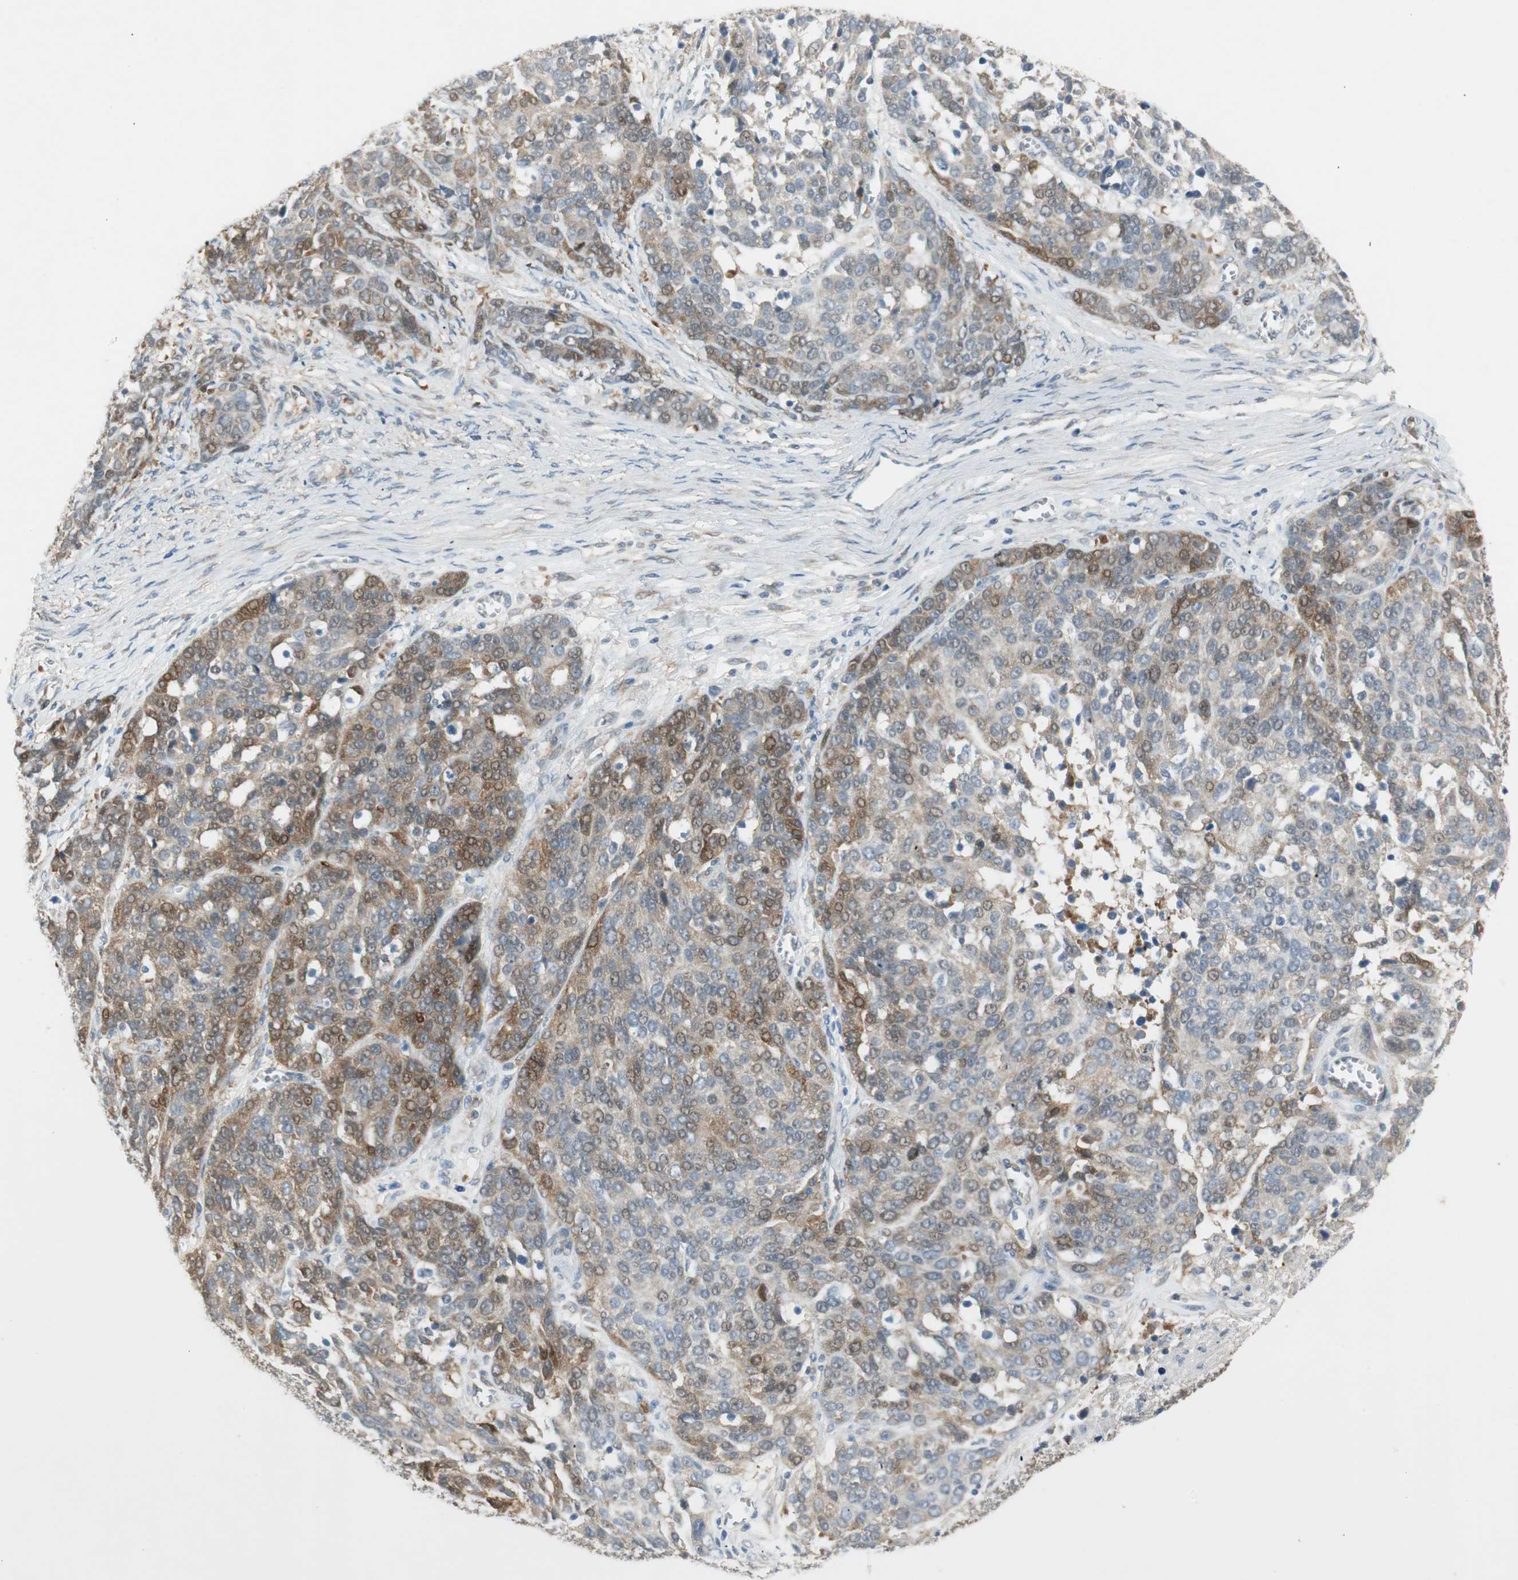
{"staining": {"intensity": "strong", "quantity": "25%-75%", "location": "cytoplasmic/membranous"}, "tissue": "ovarian cancer", "cell_type": "Tumor cells", "image_type": "cancer", "snomed": [{"axis": "morphology", "description": "Cystadenocarcinoma, serous, NOS"}, {"axis": "topography", "description": "Ovary"}], "caption": "Immunohistochemistry (IHC) histopathology image of human ovarian serous cystadenocarcinoma stained for a protein (brown), which shows high levels of strong cytoplasmic/membranous staining in approximately 25%-75% of tumor cells.", "gene": "STON1-GTF2A1L", "patient": {"sex": "female", "age": 44}}